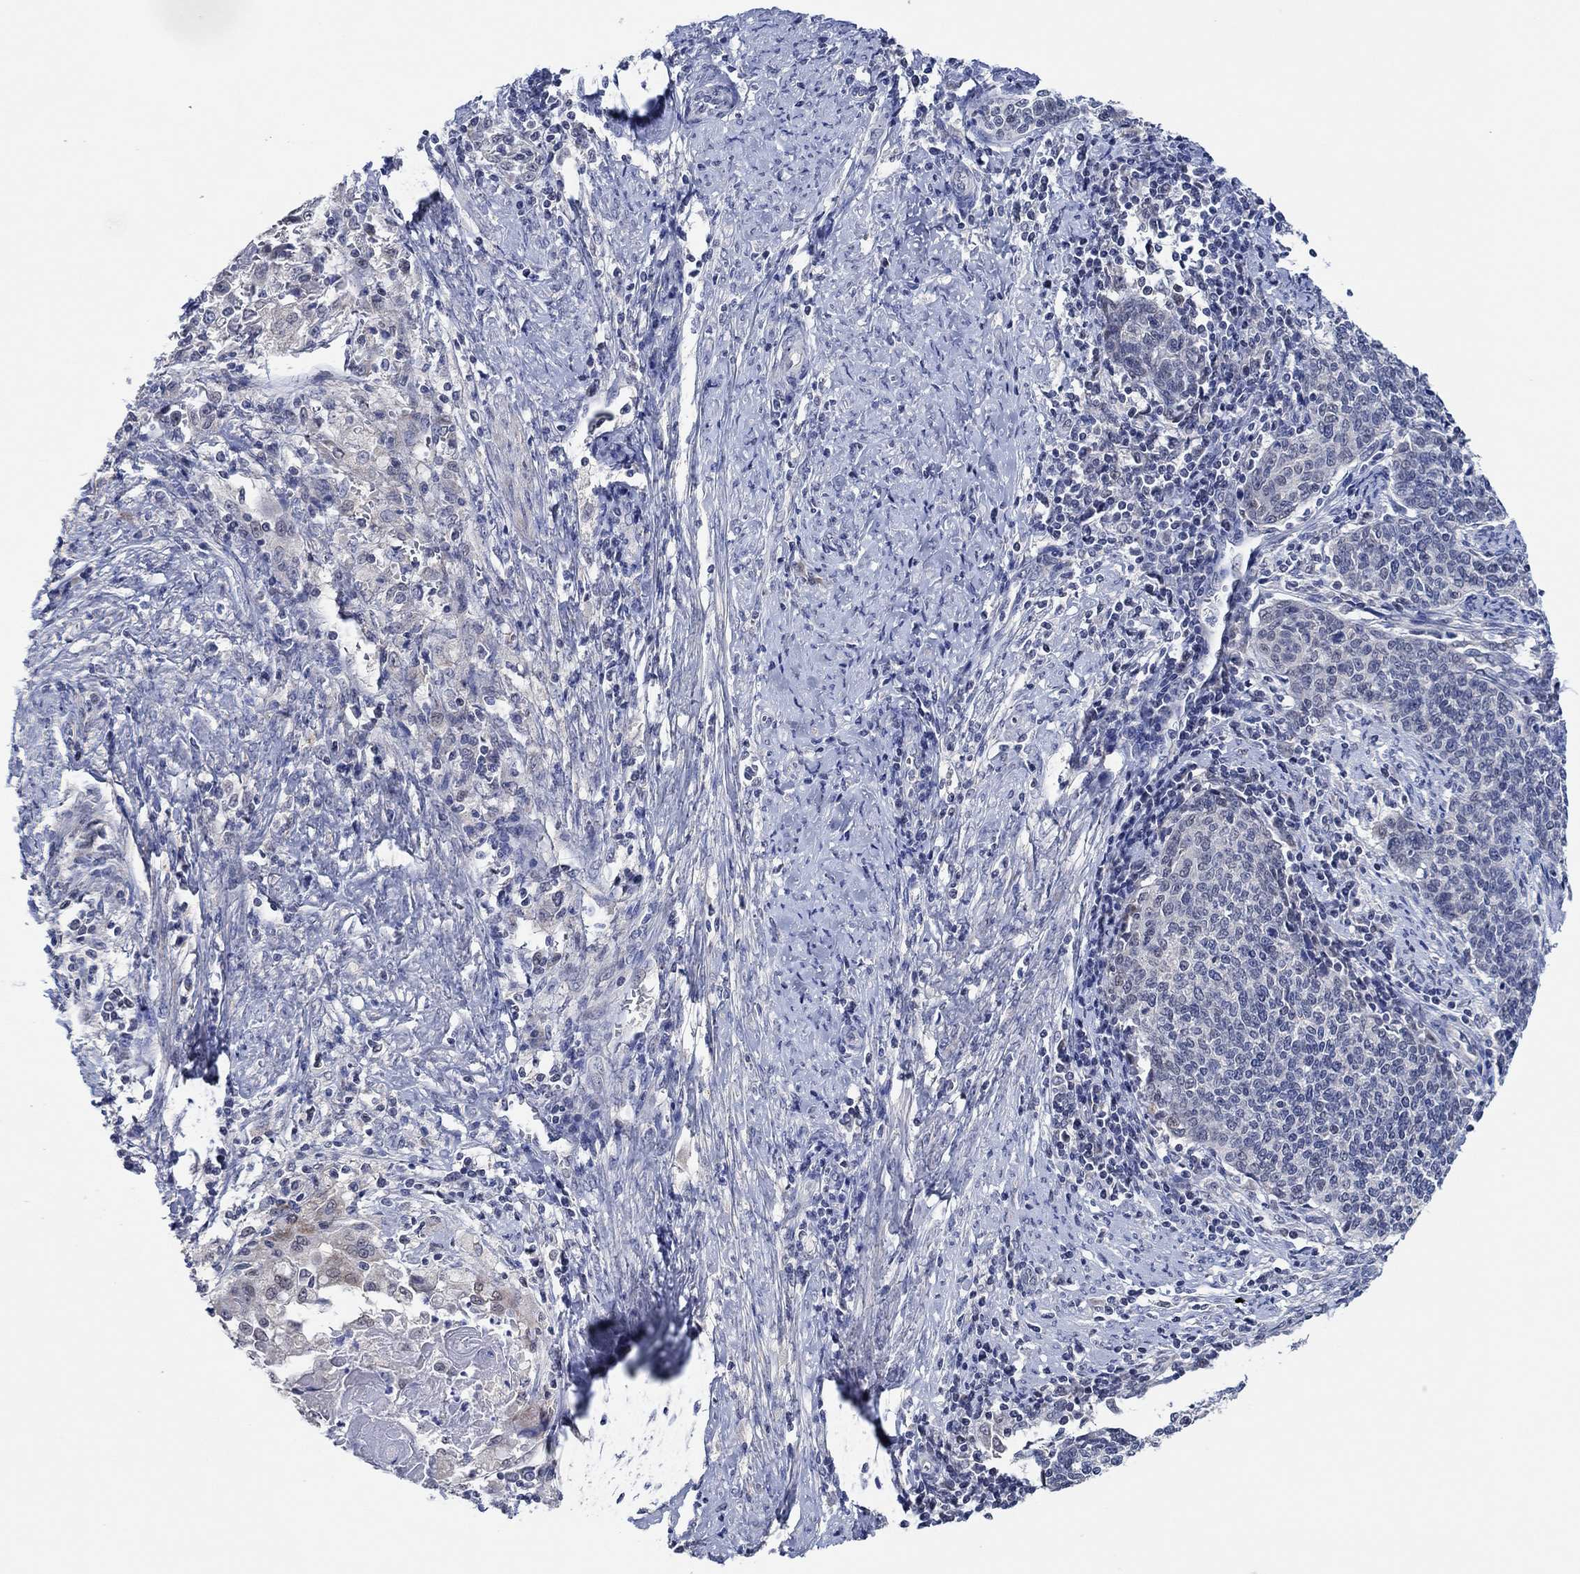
{"staining": {"intensity": "weak", "quantity": "<25%", "location": "cytoplasmic/membranous"}, "tissue": "cervical cancer", "cell_type": "Tumor cells", "image_type": "cancer", "snomed": [{"axis": "morphology", "description": "Squamous cell carcinoma, NOS"}, {"axis": "topography", "description": "Cervix"}], "caption": "Tumor cells show no significant staining in cervical squamous cell carcinoma.", "gene": "PRRT3", "patient": {"sex": "female", "age": 39}}